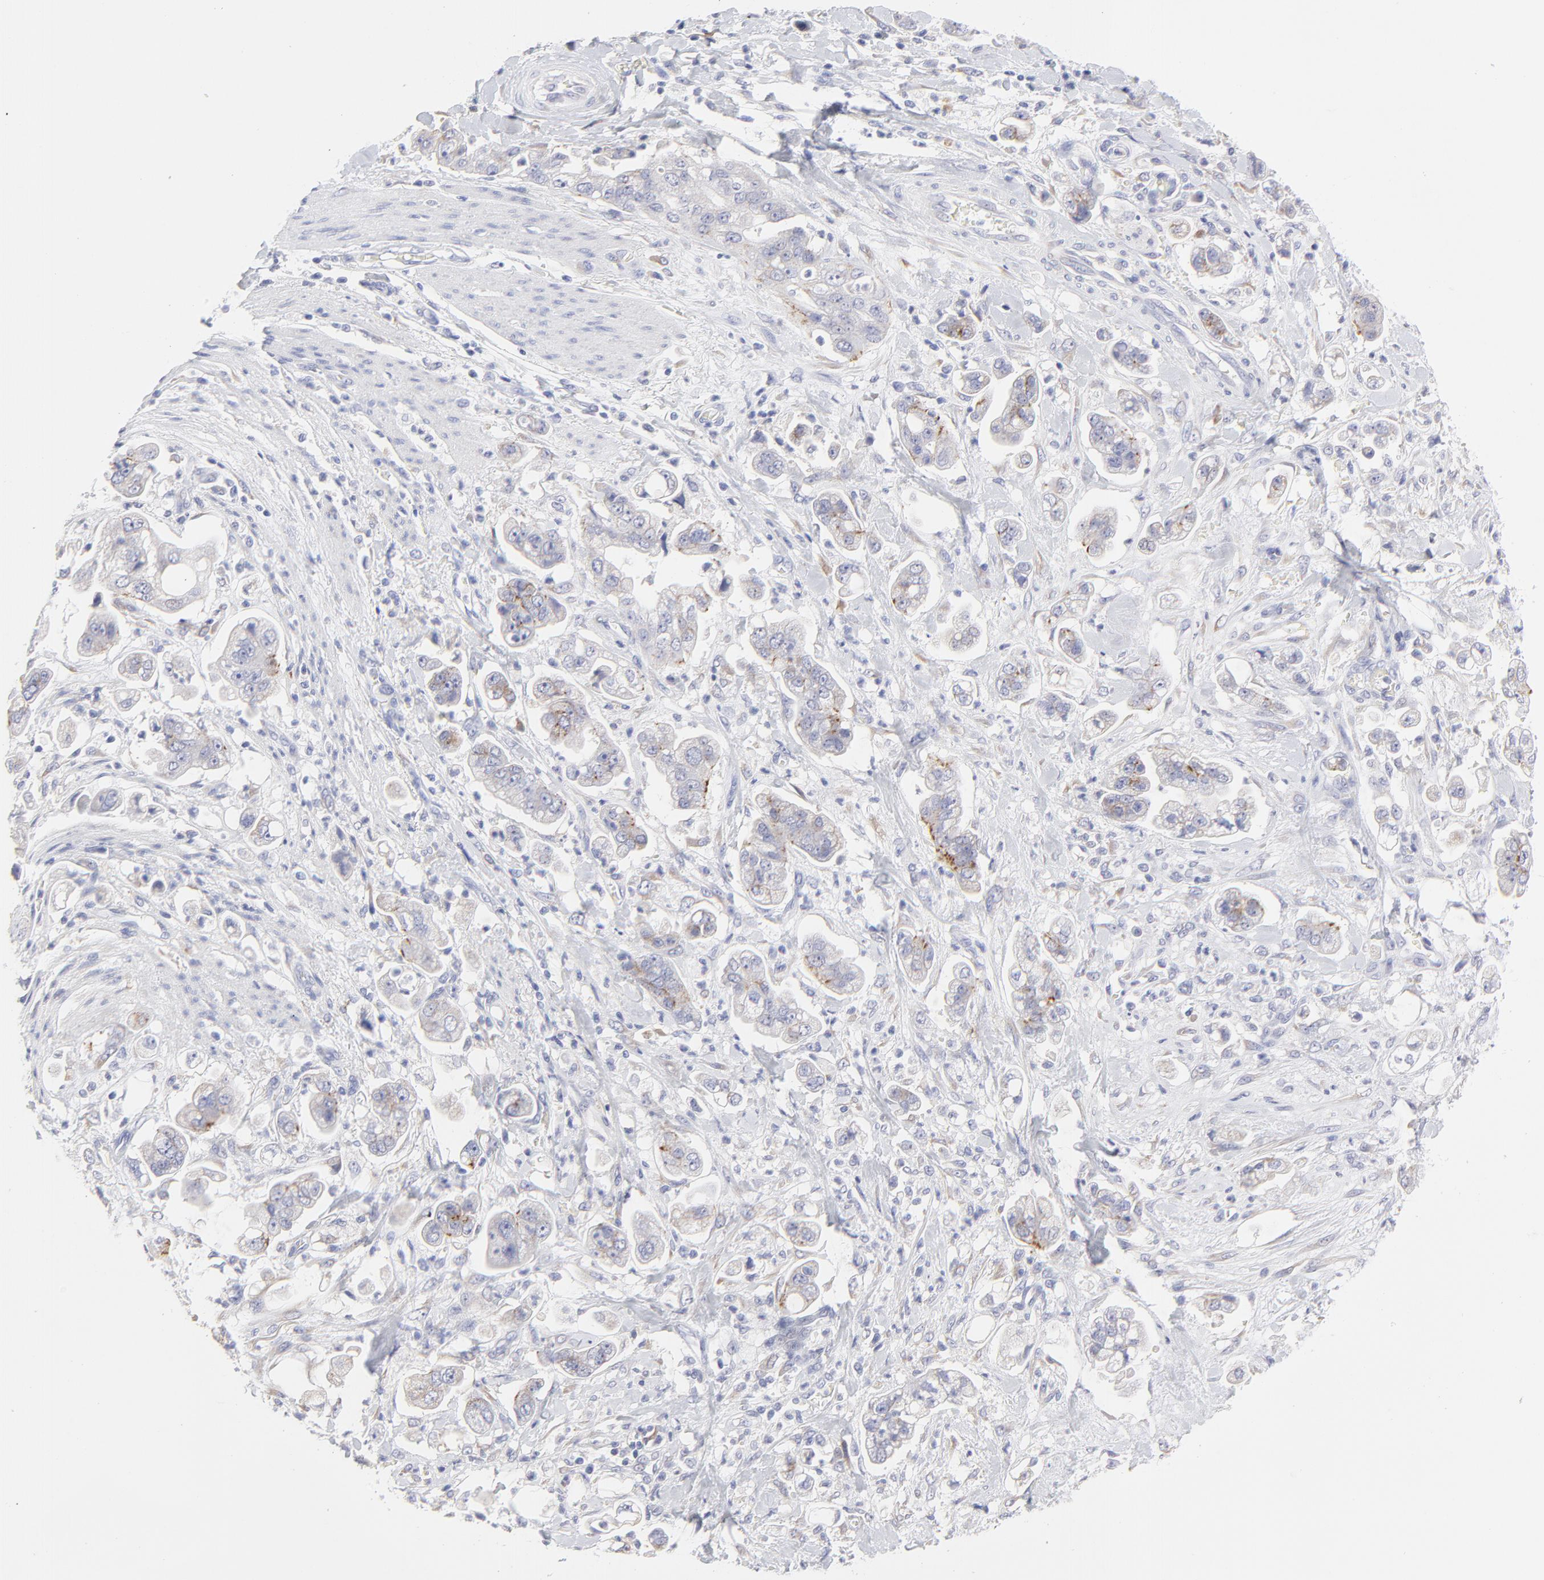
{"staining": {"intensity": "weak", "quantity": "25%-75%", "location": "cytoplasmic/membranous"}, "tissue": "stomach cancer", "cell_type": "Tumor cells", "image_type": "cancer", "snomed": [{"axis": "morphology", "description": "Adenocarcinoma, NOS"}, {"axis": "topography", "description": "Stomach"}], "caption": "Brown immunohistochemical staining in human stomach adenocarcinoma displays weak cytoplasmic/membranous positivity in approximately 25%-75% of tumor cells.", "gene": "DUSP9", "patient": {"sex": "male", "age": 62}}